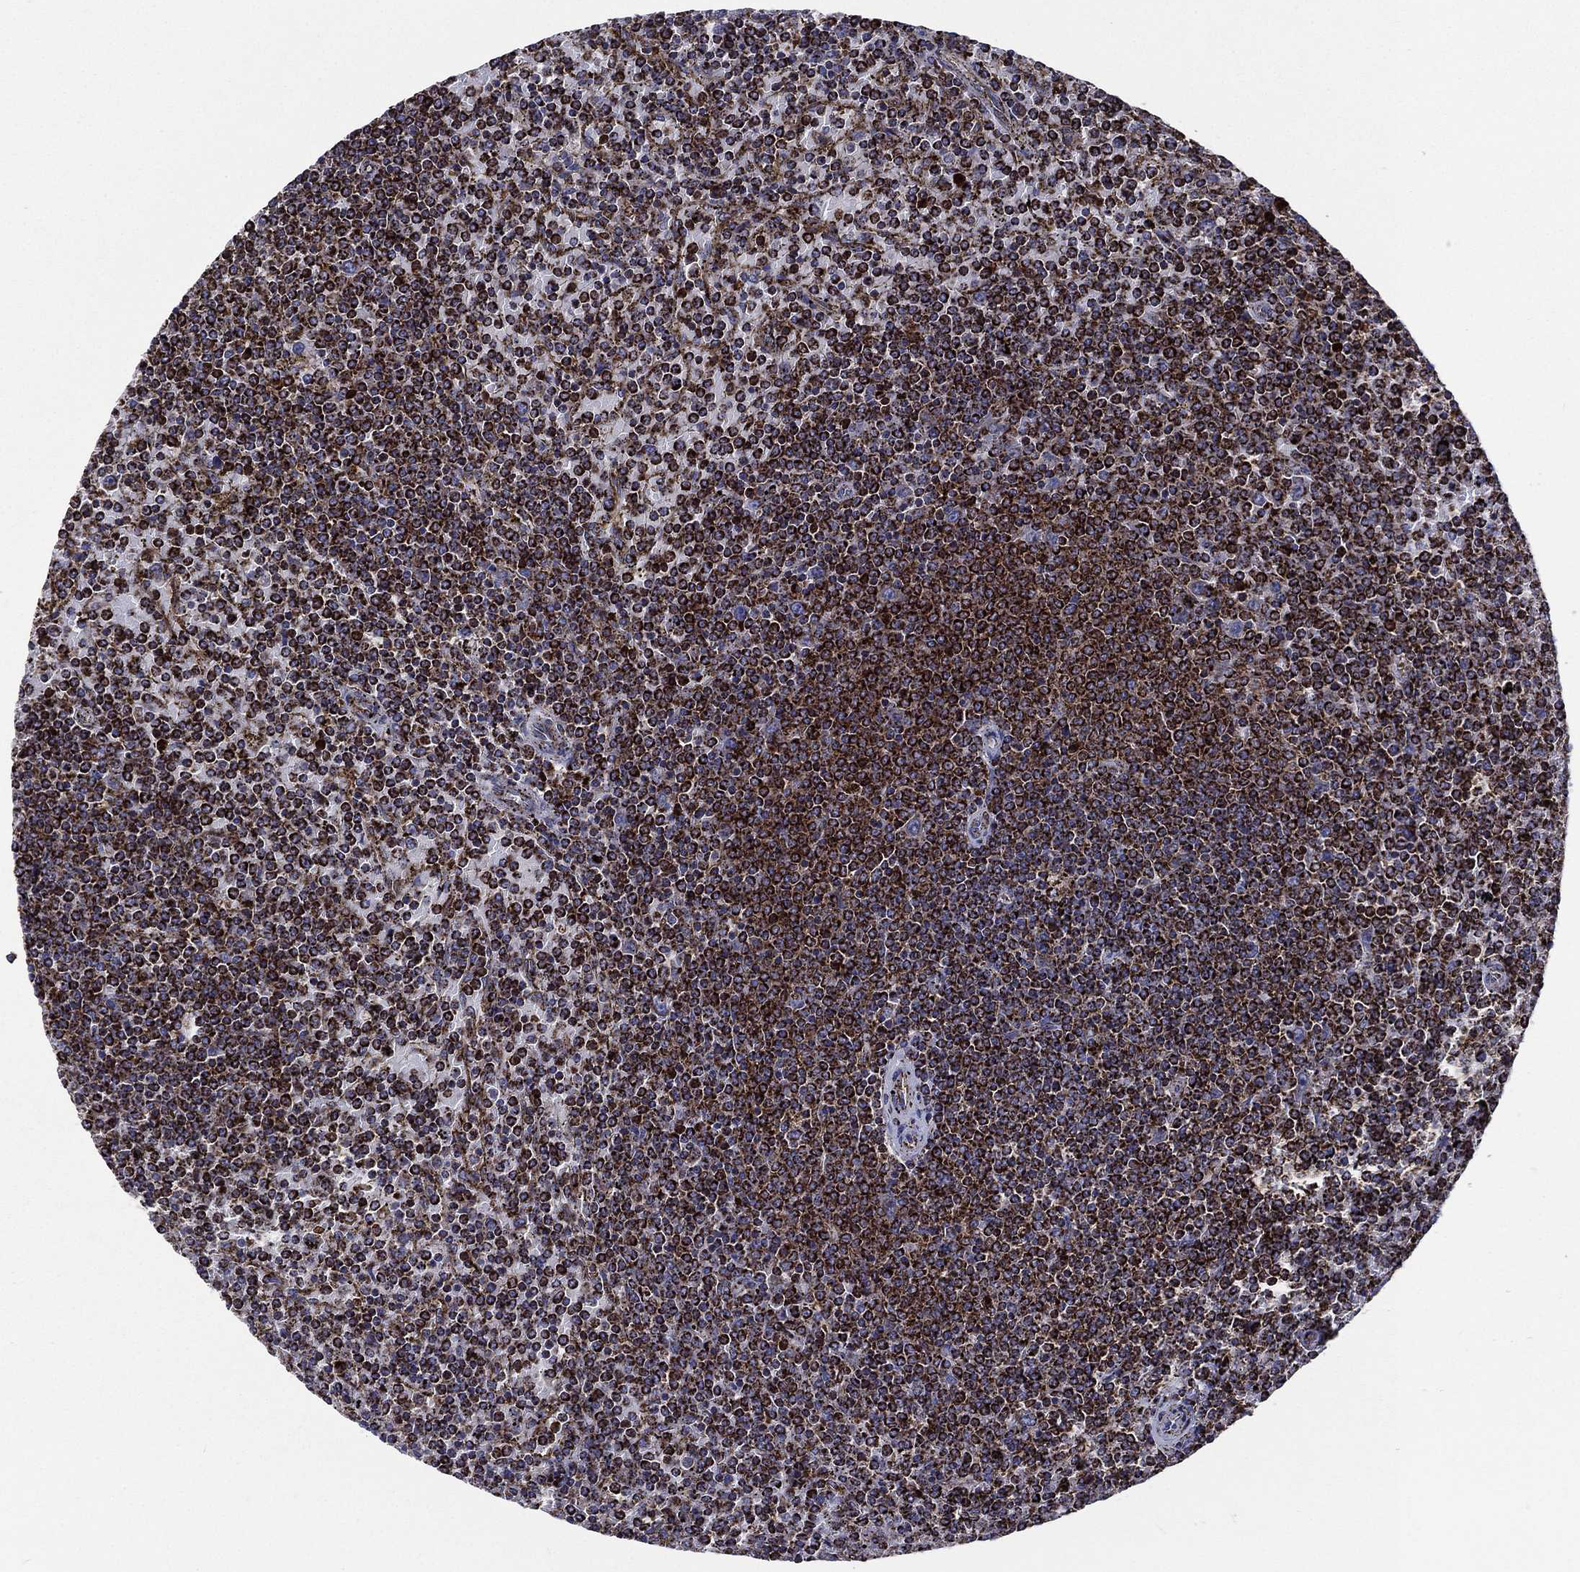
{"staining": {"intensity": "strong", "quantity": ">75%", "location": "cytoplasmic/membranous"}, "tissue": "lymphoma", "cell_type": "Tumor cells", "image_type": "cancer", "snomed": [{"axis": "morphology", "description": "Malignant lymphoma, non-Hodgkin's type, Low grade"}, {"axis": "topography", "description": "Spleen"}], "caption": "High-magnification brightfield microscopy of low-grade malignant lymphoma, non-Hodgkin's type stained with DAB (3,3'-diaminobenzidine) (brown) and counterstained with hematoxylin (blue). tumor cells exhibit strong cytoplasmic/membranous positivity is identified in approximately>75% of cells.", "gene": "ANKRD37", "patient": {"sex": "female", "age": 77}}